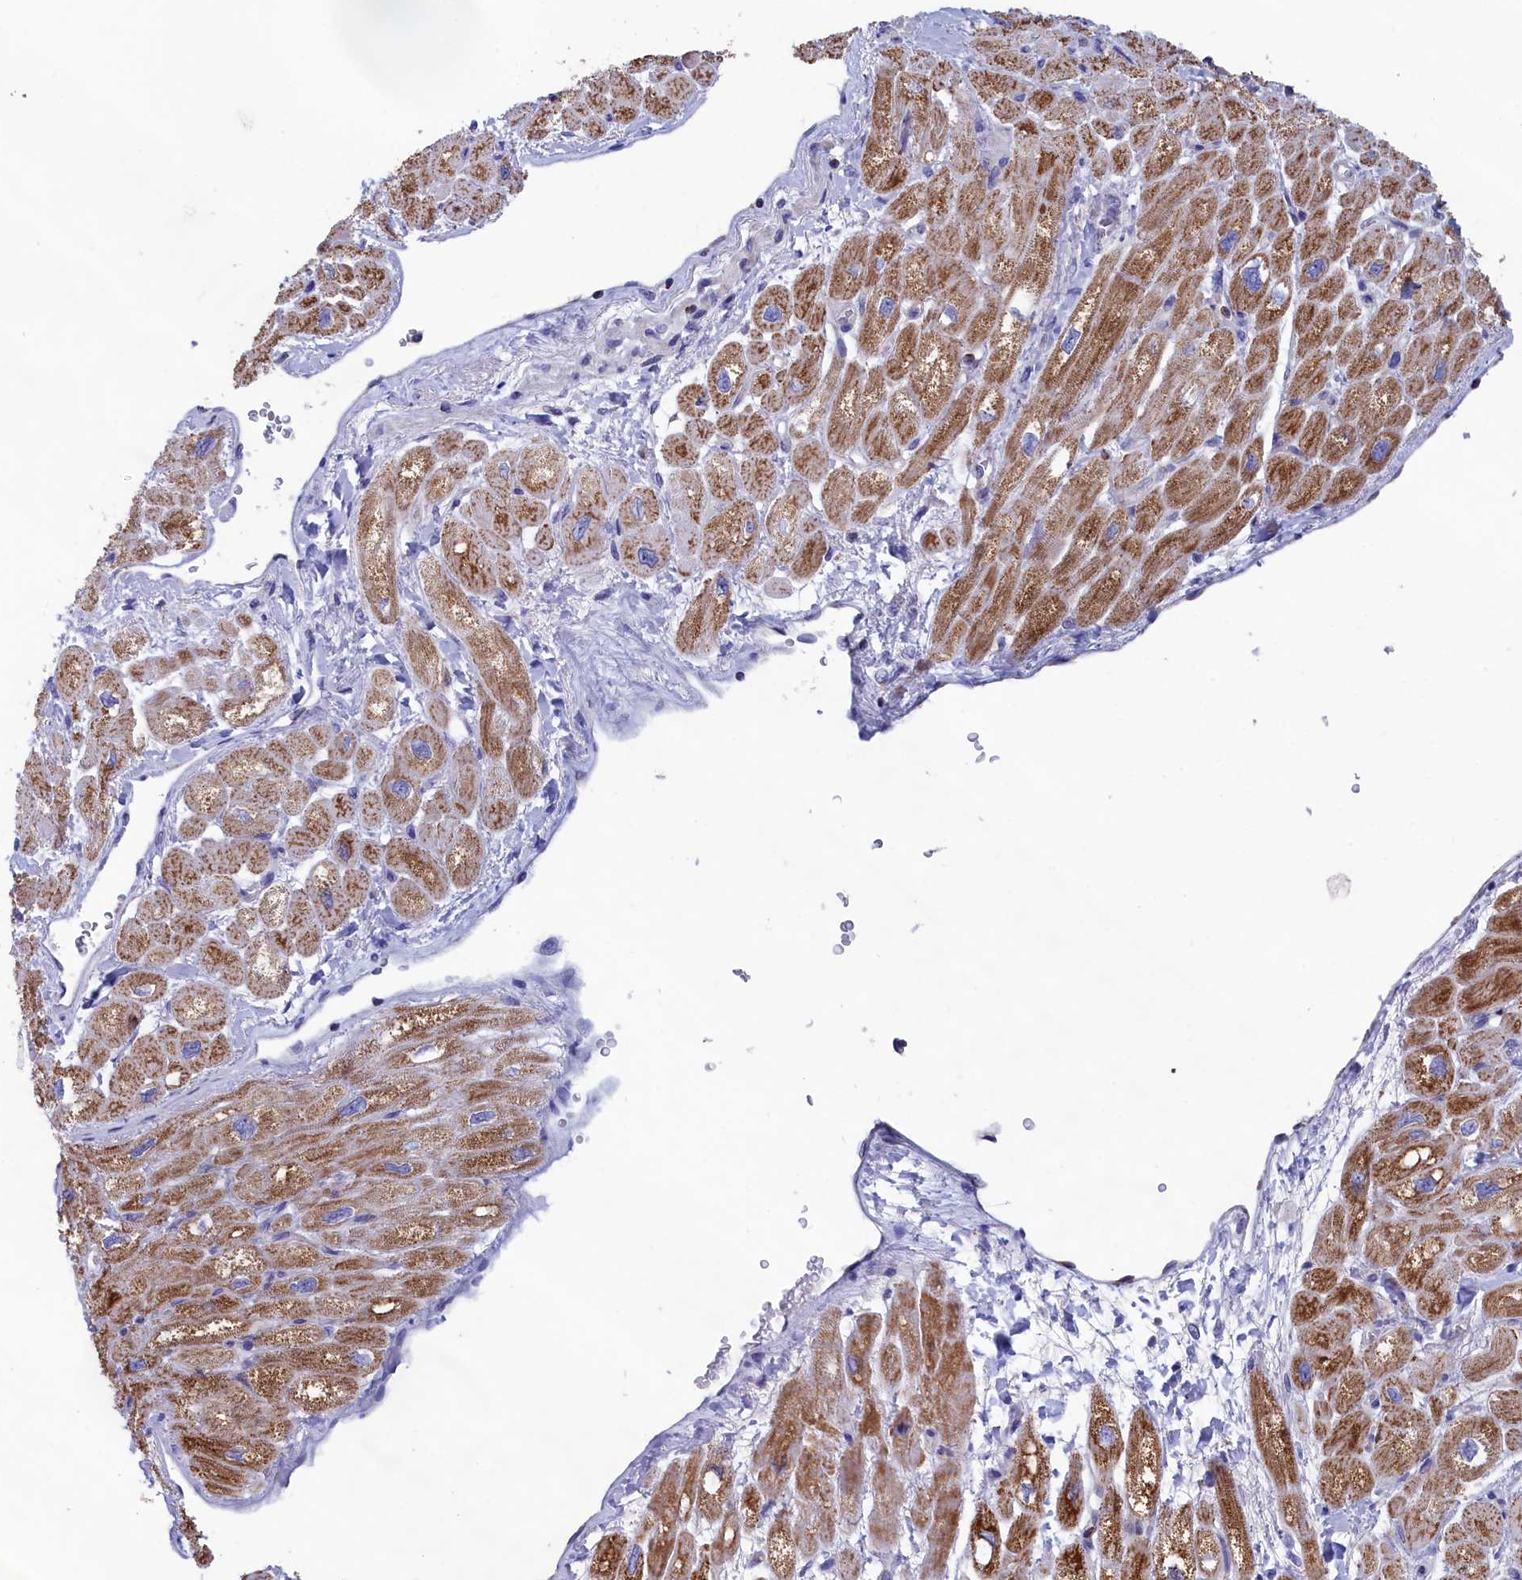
{"staining": {"intensity": "moderate", "quantity": "<25%", "location": "cytoplasmic/membranous"}, "tissue": "heart muscle", "cell_type": "Cardiomyocytes", "image_type": "normal", "snomed": [{"axis": "morphology", "description": "Normal tissue, NOS"}, {"axis": "topography", "description": "Heart"}], "caption": "The histopathology image displays staining of unremarkable heart muscle, revealing moderate cytoplasmic/membranous protein staining (brown color) within cardiomyocytes.", "gene": "PRDM12", "patient": {"sex": "male", "age": 65}}